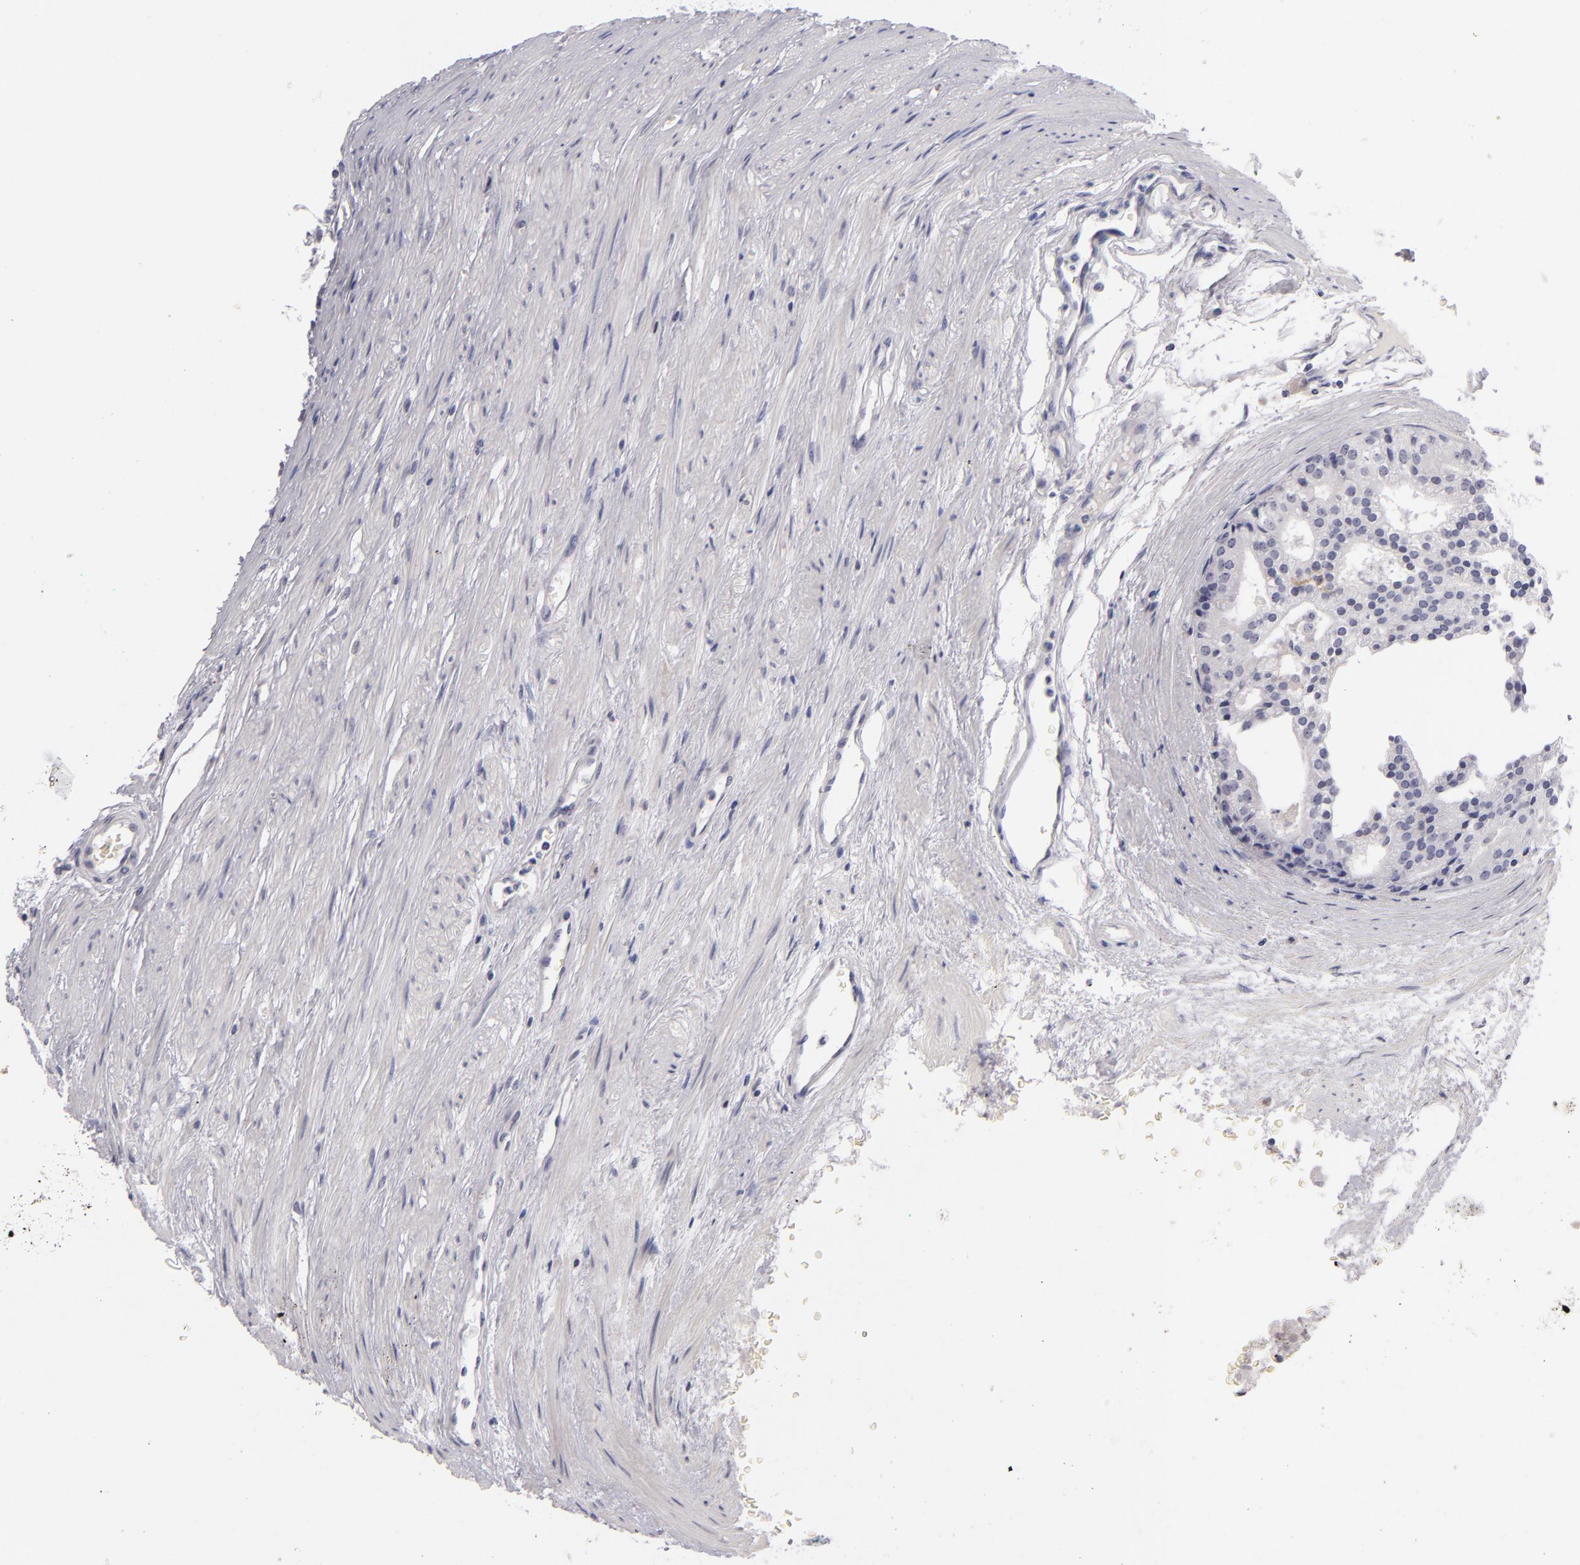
{"staining": {"intensity": "negative", "quantity": "none", "location": "none"}, "tissue": "prostate cancer", "cell_type": "Tumor cells", "image_type": "cancer", "snomed": [{"axis": "morphology", "description": "Adenocarcinoma, High grade"}, {"axis": "topography", "description": "Prostate"}], "caption": "Immunohistochemistry (IHC) image of neoplastic tissue: human prostate cancer (adenocarcinoma (high-grade)) stained with DAB (3,3'-diaminobenzidine) shows no significant protein positivity in tumor cells.", "gene": "CD40", "patient": {"sex": "male", "age": 56}}